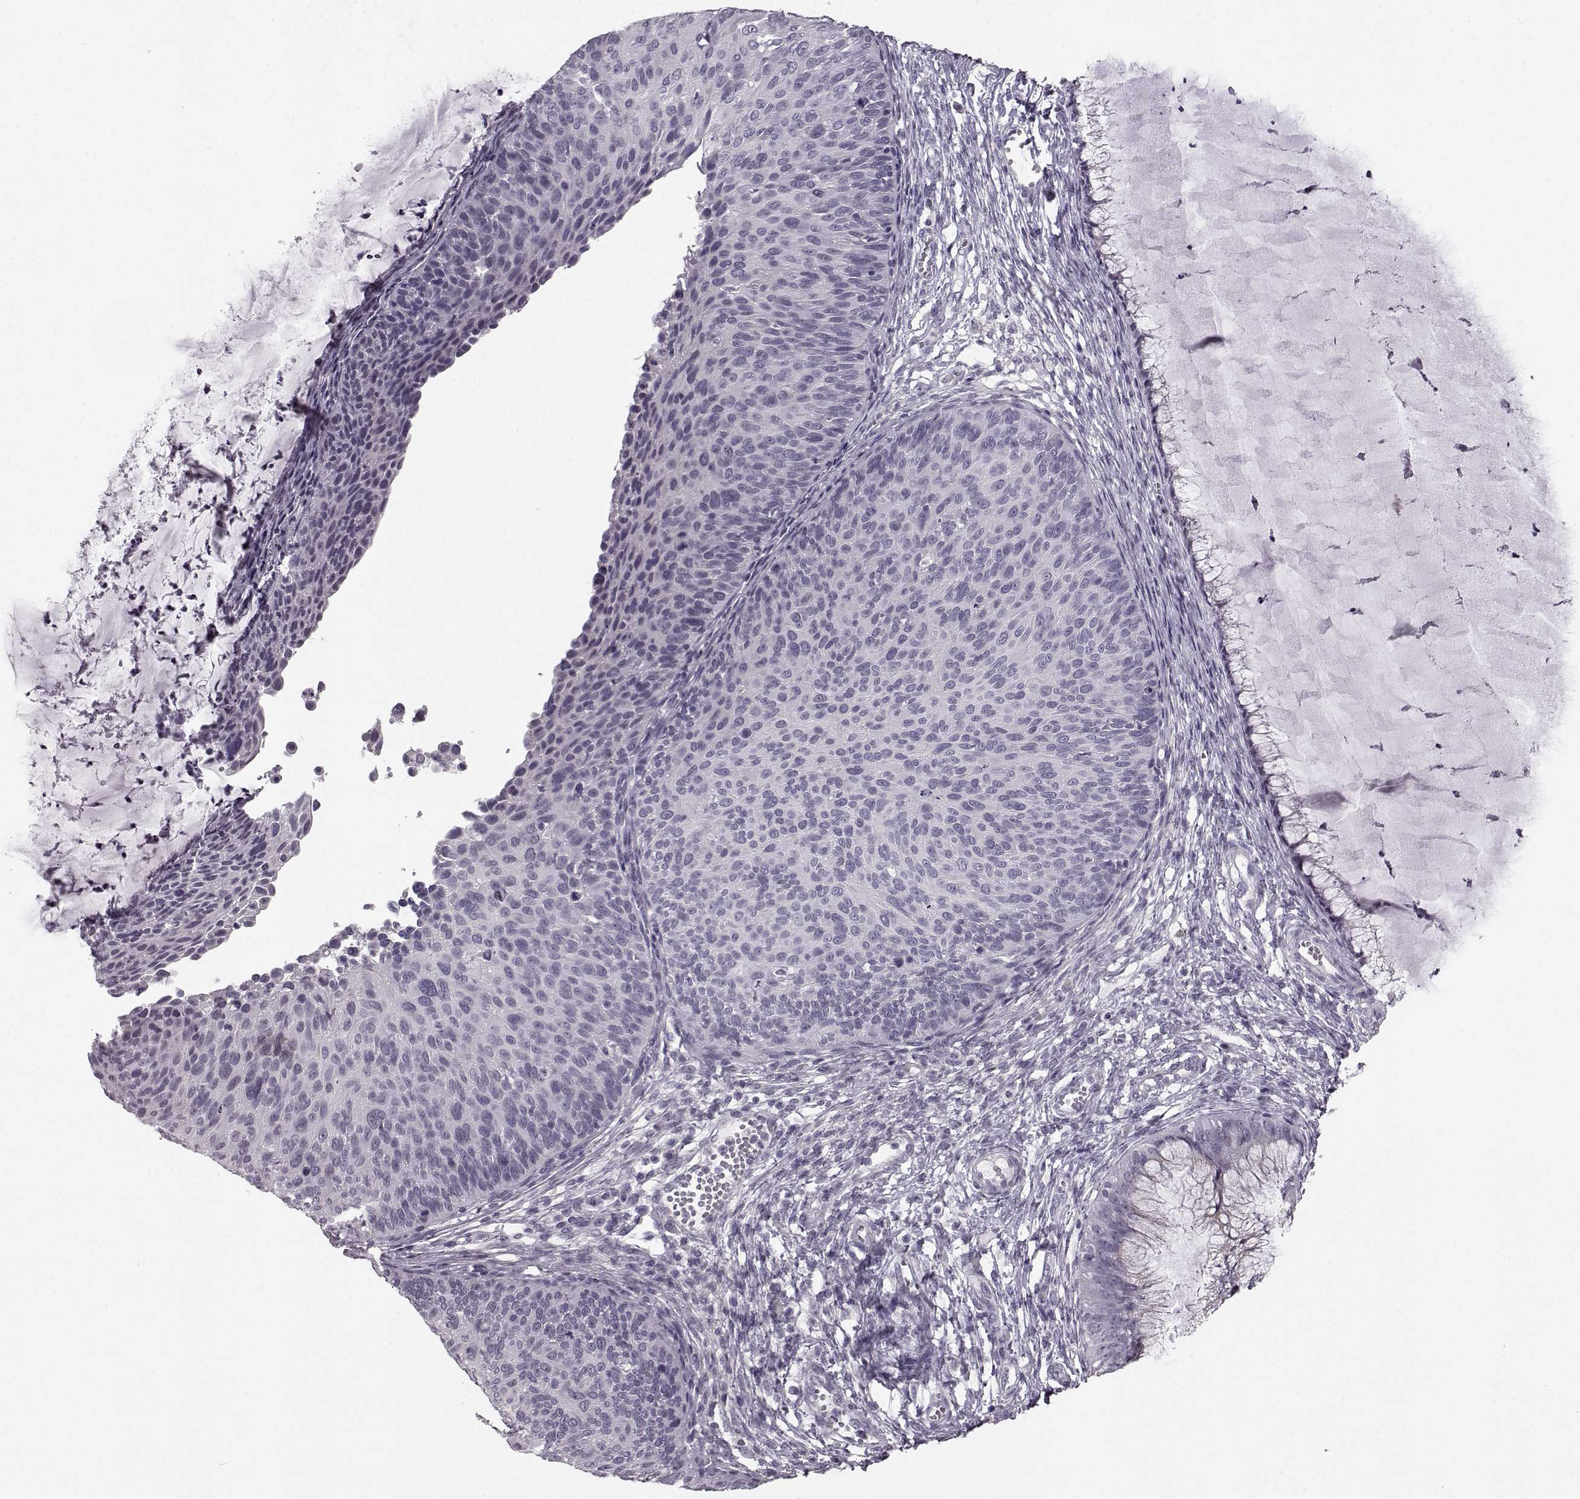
{"staining": {"intensity": "negative", "quantity": "none", "location": "none"}, "tissue": "cervical cancer", "cell_type": "Tumor cells", "image_type": "cancer", "snomed": [{"axis": "morphology", "description": "Squamous cell carcinoma, NOS"}, {"axis": "topography", "description": "Cervix"}], "caption": "There is no significant expression in tumor cells of cervical cancer (squamous cell carcinoma).", "gene": "SEMG2", "patient": {"sex": "female", "age": 36}}